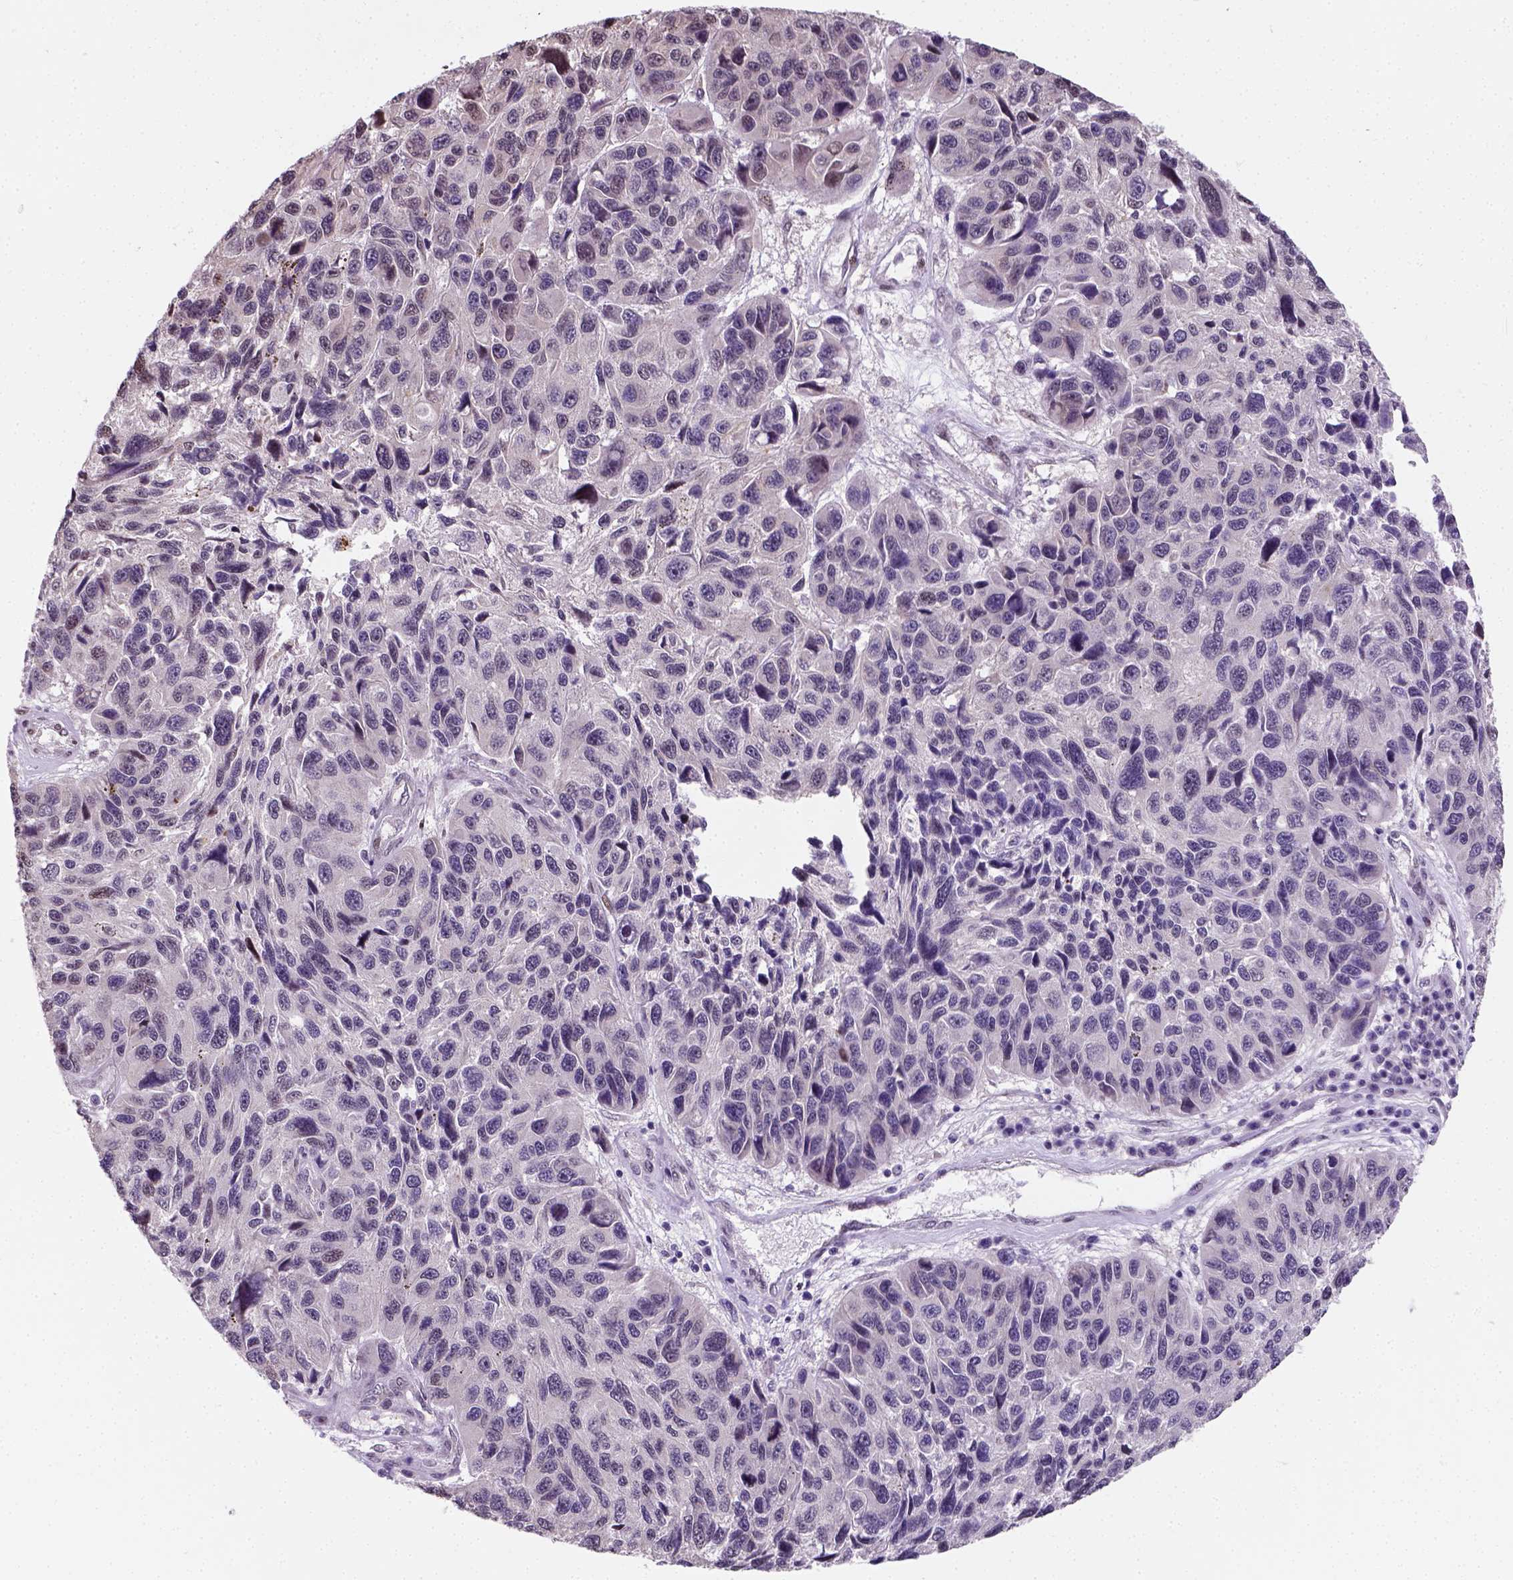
{"staining": {"intensity": "negative", "quantity": "none", "location": "none"}, "tissue": "melanoma", "cell_type": "Tumor cells", "image_type": "cancer", "snomed": [{"axis": "morphology", "description": "Malignant melanoma, NOS"}, {"axis": "topography", "description": "Skin"}], "caption": "A micrograph of human malignant melanoma is negative for staining in tumor cells. The staining was performed using DAB (3,3'-diaminobenzidine) to visualize the protein expression in brown, while the nuclei were stained in blue with hematoxylin (Magnification: 20x).", "gene": "C1orf112", "patient": {"sex": "male", "age": 53}}